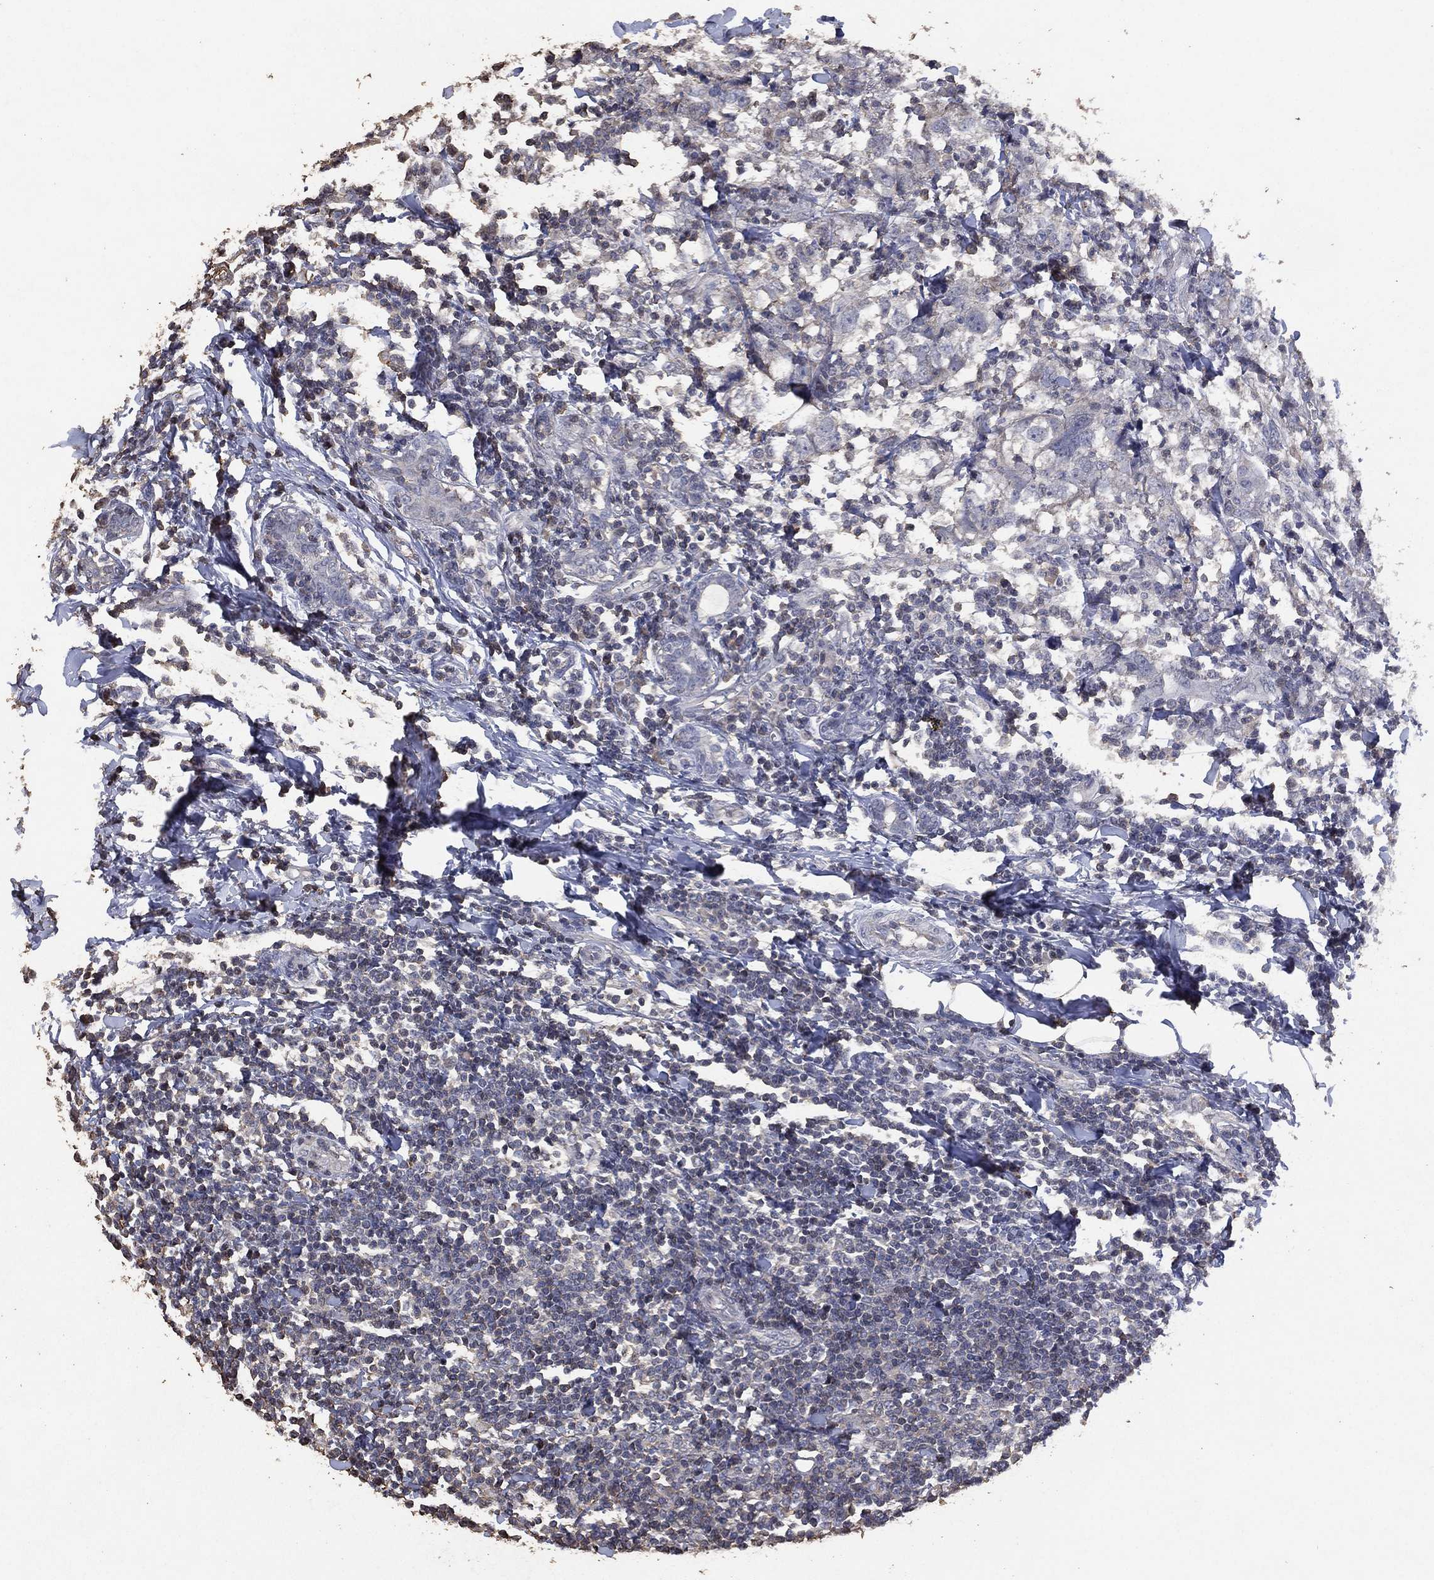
{"staining": {"intensity": "negative", "quantity": "none", "location": "none"}, "tissue": "breast cancer", "cell_type": "Tumor cells", "image_type": "cancer", "snomed": [{"axis": "morphology", "description": "Duct carcinoma"}, {"axis": "topography", "description": "Breast"}], "caption": "IHC histopathology image of neoplastic tissue: infiltrating ductal carcinoma (breast) stained with DAB (3,3'-diaminobenzidine) demonstrates no significant protein staining in tumor cells.", "gene": "ADPRHL1", "patient": {"sex": "female", "age": 30}}